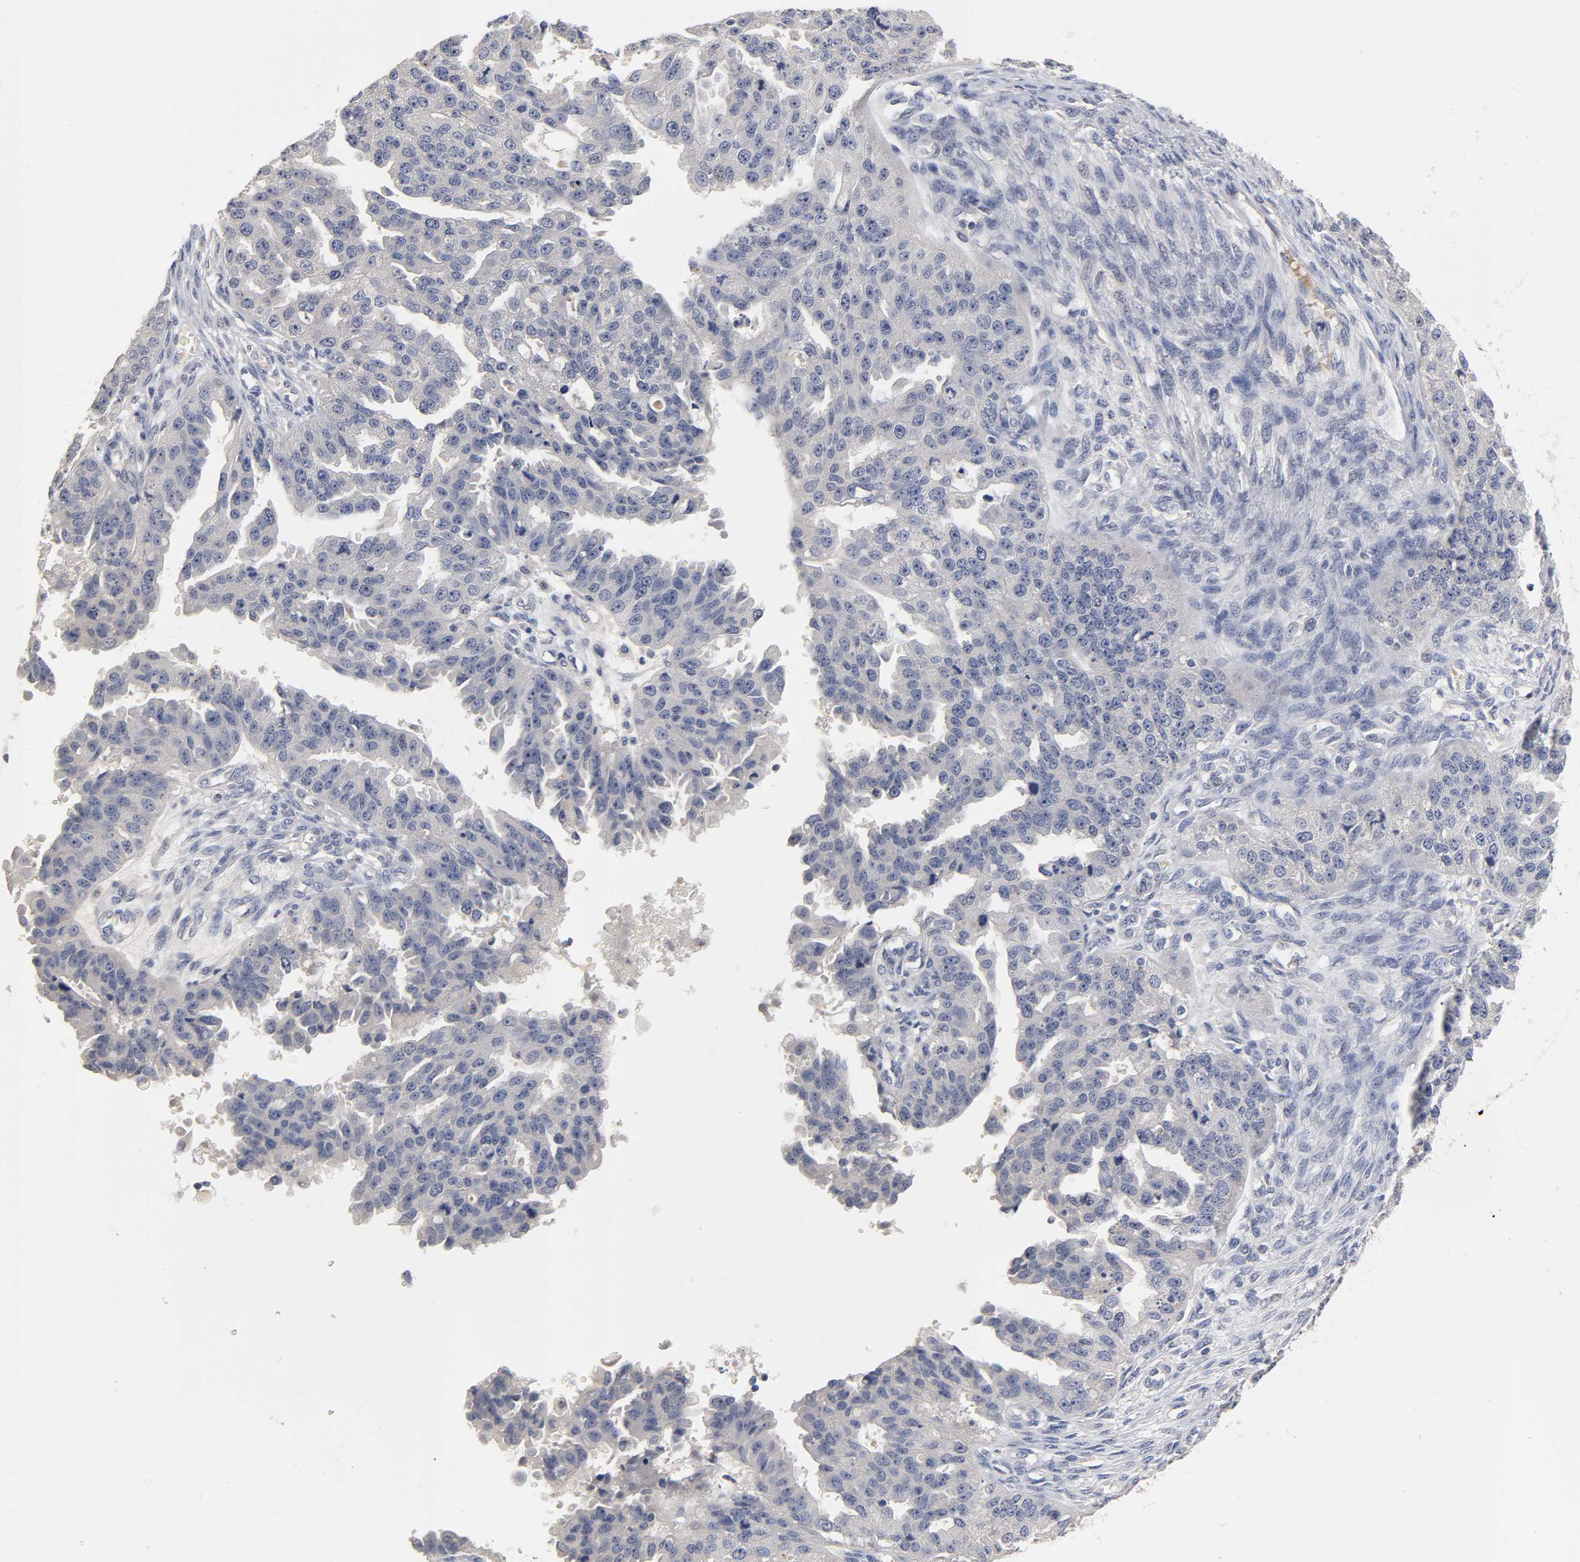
{"staining": {"intensity": "negative", "quantity": "none", "location": "none"}, "tissue": "ovarian cancer", "cell_type": "Tumor cells", "image_type": "cancer", "snomed": [{"axis": "morphology", "description": "Cystadenocarcinoma, serous, NOS"}, {"axis": "topography", "description": "Ovary"}], "caption": "This is an immunohistochemistry (IHC) photomicrograph of ovarian cancer (serous cystadenocarcinoma). There is no staining in tumor cells.", "gene": "OVOL1", "patient": {"sex": "female", "age": 58}}